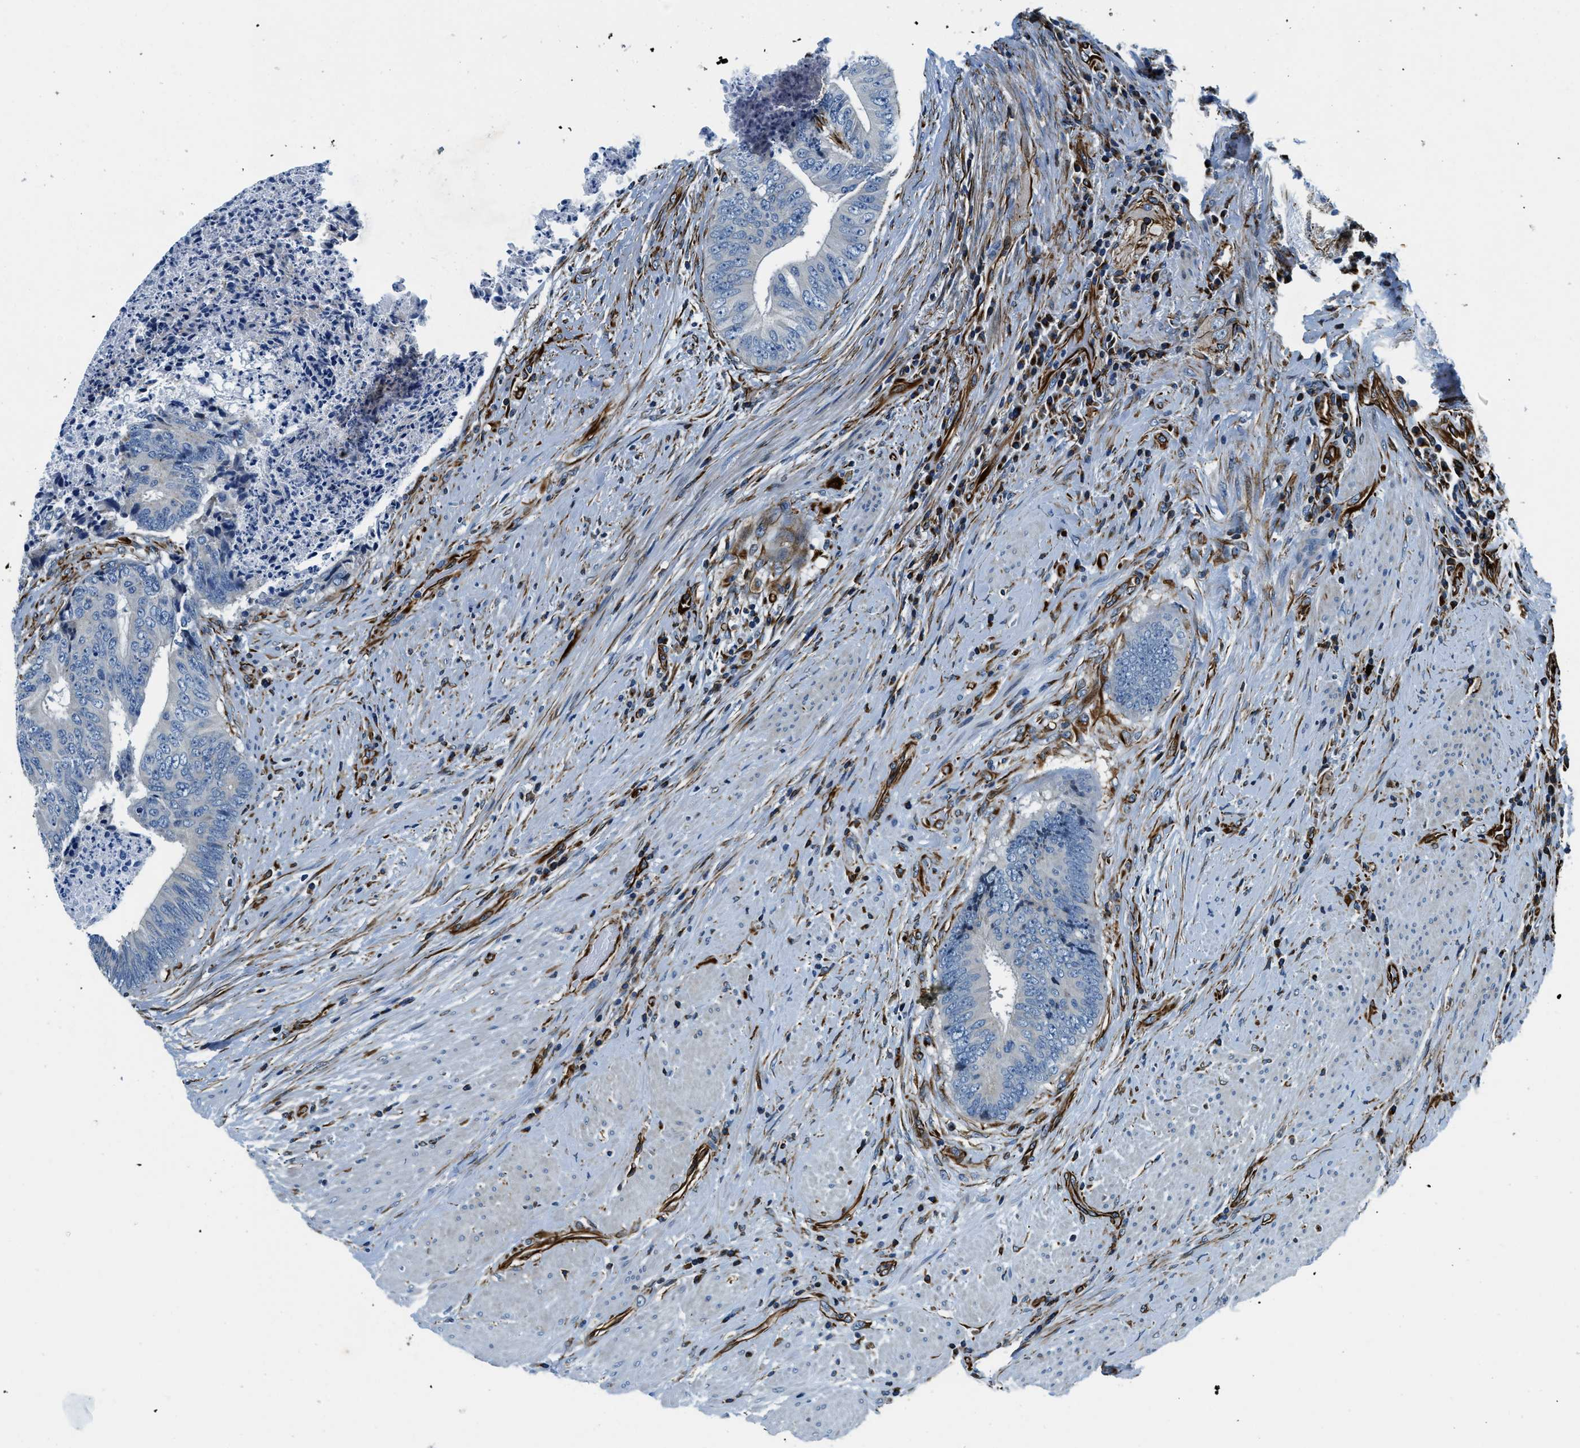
{"staining": {"intensity": "negative", "quantity": "none", "location": "none"}, "tissue": "colorectal cancer", "cell_type": "Tumor cells", "image_type": "cancer", "snomed": [{"axis": "morphology", "description": "Adenocarcinoma, NOS"}, {"axis": "topography", "description": "Rectum"}], "caption": "Human adenocarcinoma (colorectal) stained for a protein using immunohistochemistry (IHC) exhibits no staining in tumor cells.", "gene": "GNS", "patient": {"sex": "male", "age": 72}}